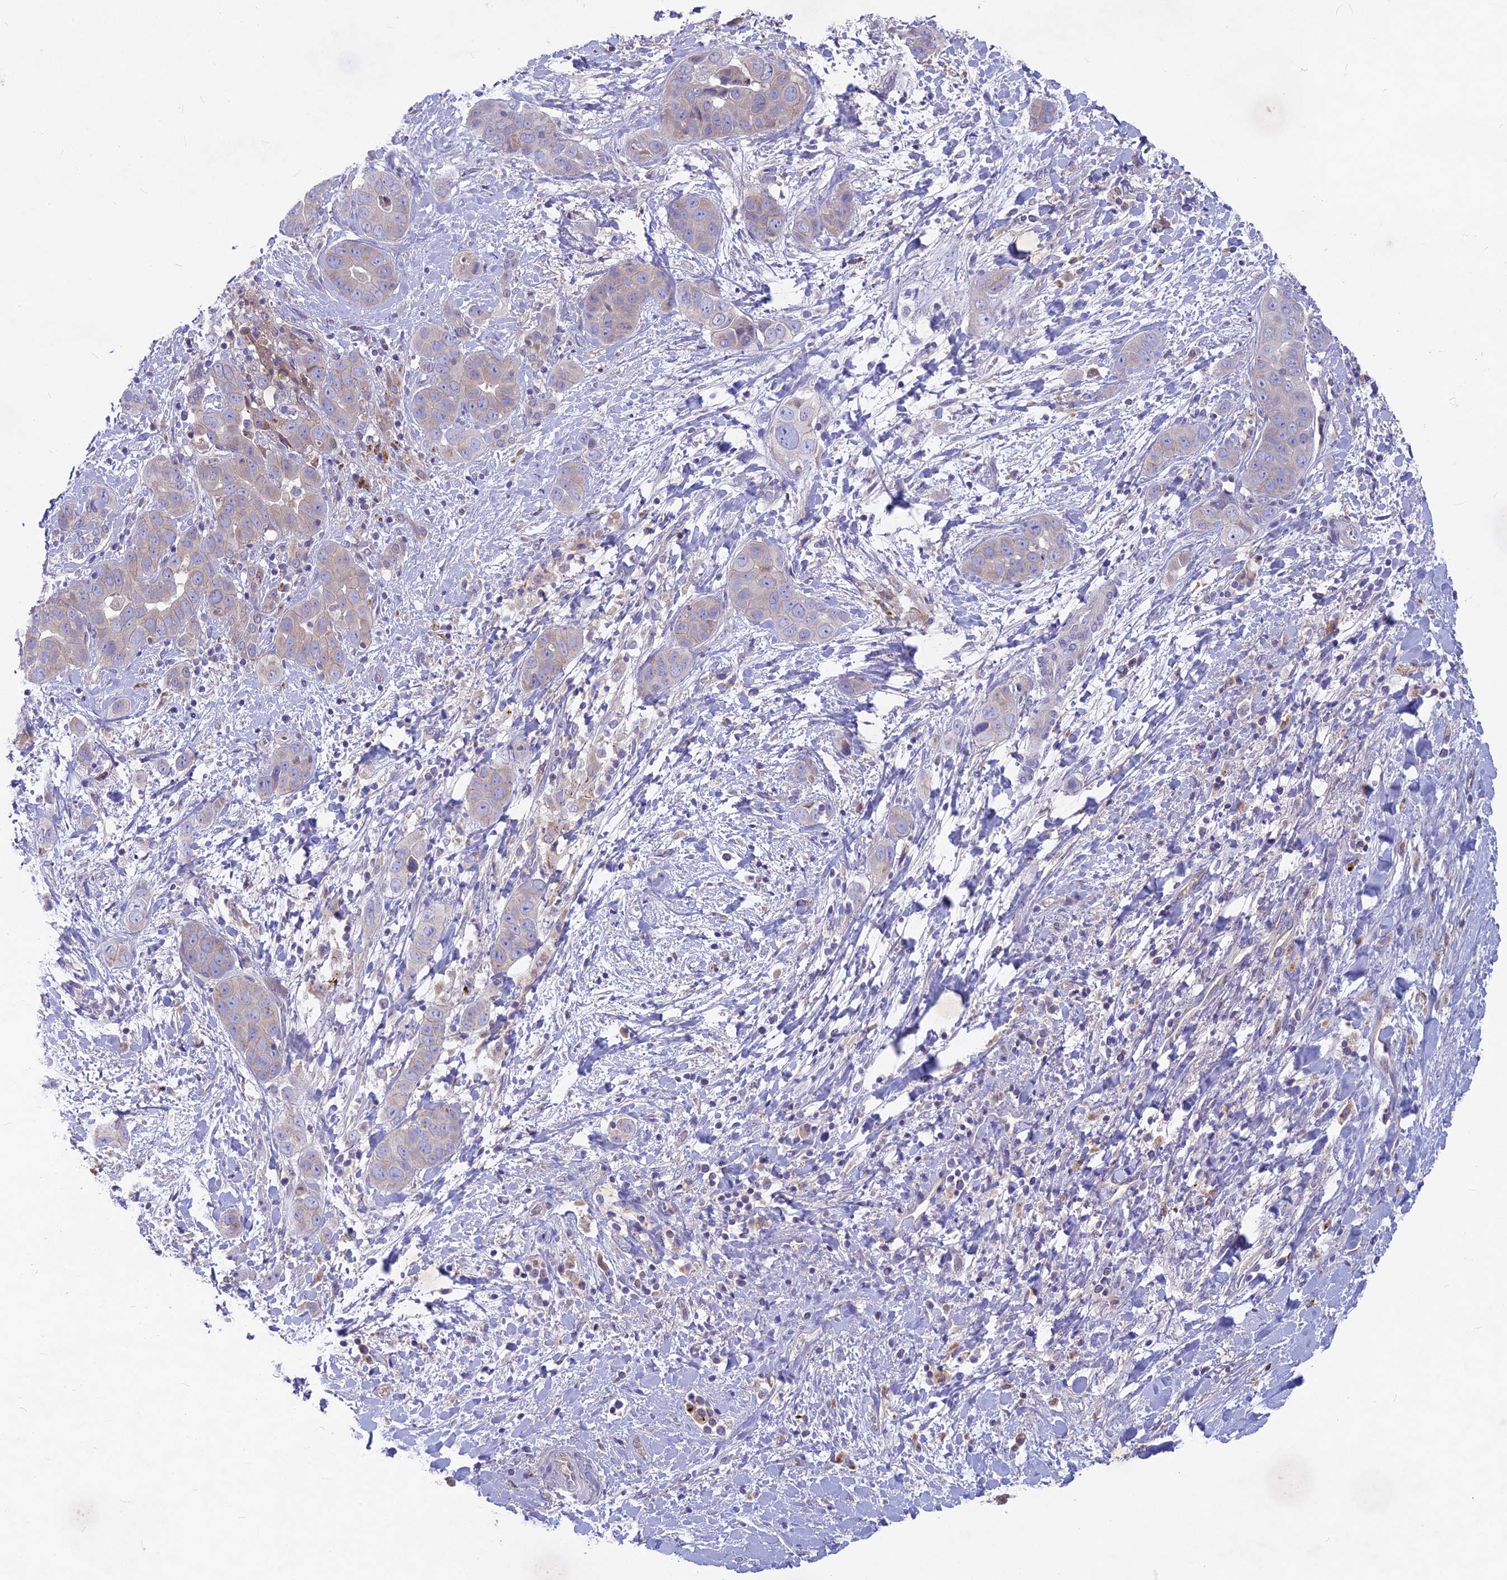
{"staining": {"intensity": "weak", "quantity": "25%-75%", "location": "cytoplasmic/membranous"}, "tissue": "liver cancer", "cell_type": "Tumor cells", "image_type": "cancer", "snomed": [{"axis": "morphology", "description": "Cholangiocarcinoma"}, {"axis": "topography", "description": "Liver"}], "caption": "Brown immunohistochemical staining in human cholangiocarcinoma (liver) reveals weak cytoplasmic/membranous expression in approximately 25%-75% of tumor cells. The protein is shown in brown color, while the nuclei are stained blue.", "gene": "PZP", "patient": {"sex": "female", "age": 52}}